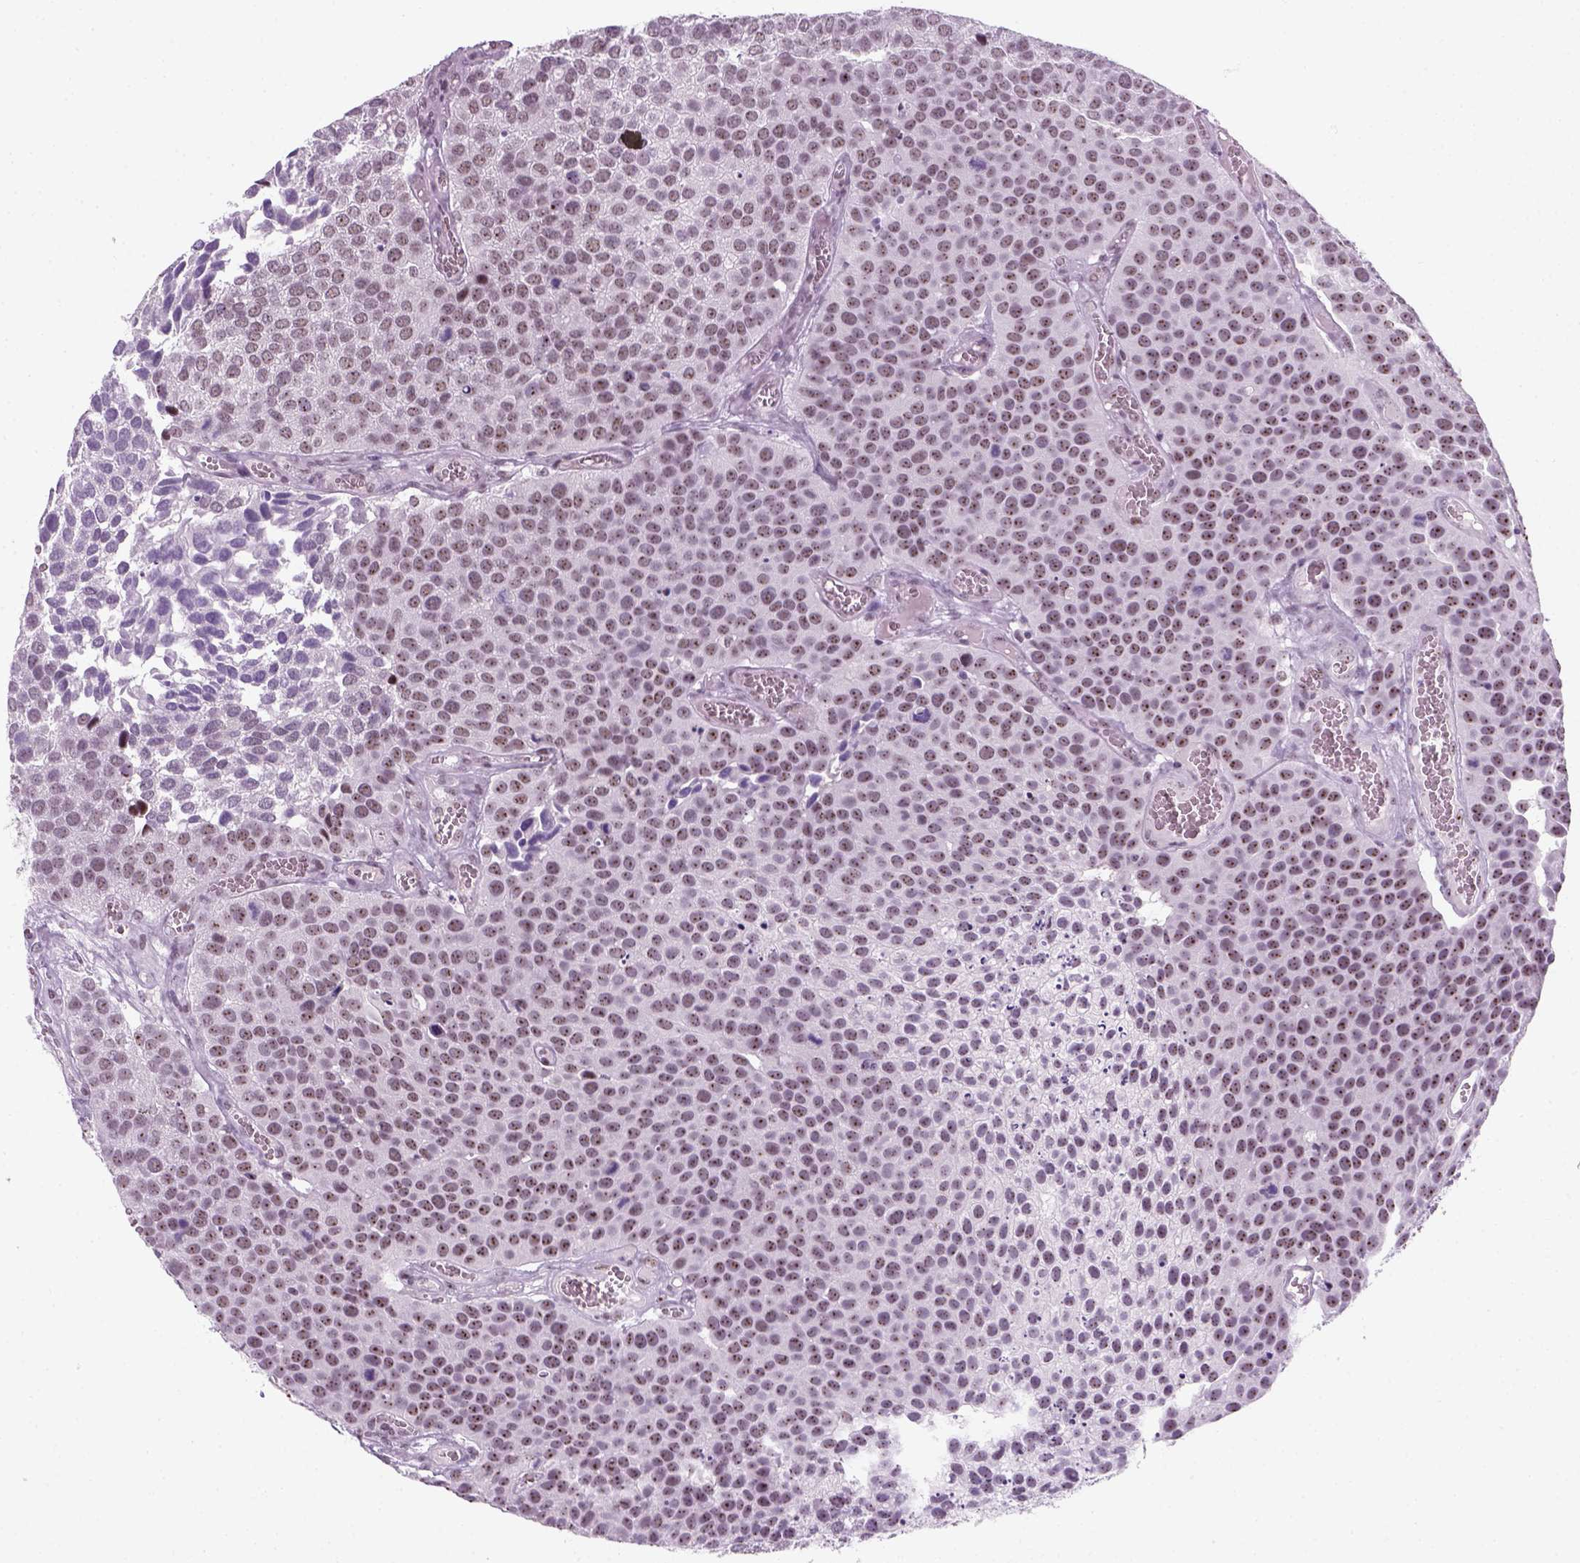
{"staining": {"intensity": "weak", "quantity": ">75%", "location": "nuclear"}, "tissue": "urothelial cancer", "cell_type": "Tumor cells", "image_type": "cancer", "snomed": [{"axis": "morphology", "description": "Urothelial carcinoma, Low grade"}, {"axis": "topography", "description": "Urinary bladder"}], "caption": "Immunohistochemical staining of low-grade urothelial carcinoma exhibits low levels of weak nuclear staining in approximately >75% of tumor cells.", "gene": "ZNF865", "patient": {"sex": "female", "age": 69}}